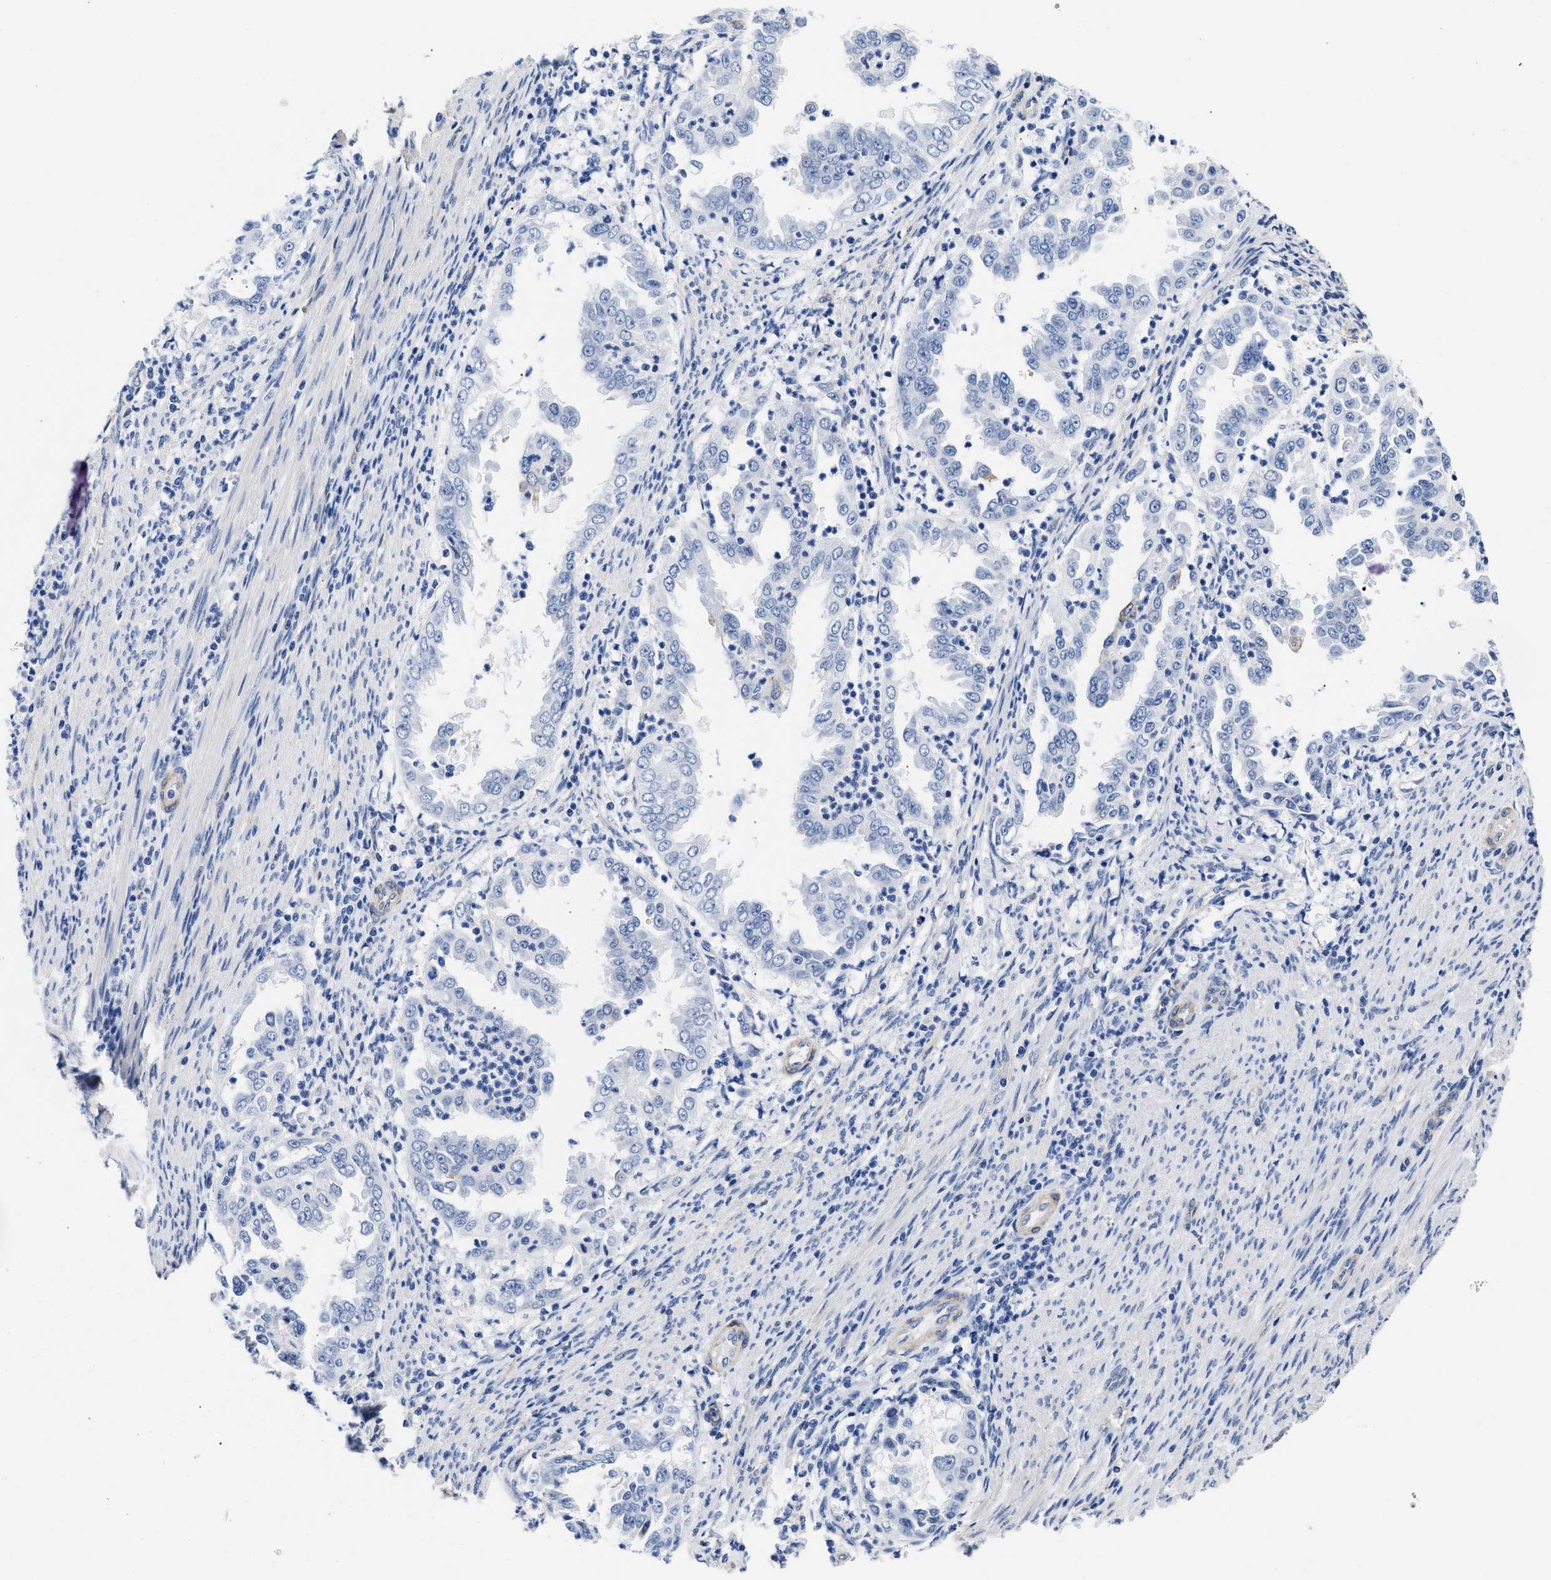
{"staining": {"intensity": "negative", "quantity": "none", "location": "none"}, "tissue": "endometrial cancer", "cell_type": "Tumor cells", "image_type": "cancer", "snomed": [{"axis": "morphology", "description": "Adenocarcinoma, NOS"}, {"axis": "topography", "description": "Endometrium"}], "caption": "DAB (3,3'-diaminobenzidine) immunohistochemical staining of endometrial cancer displays no significant expression in tumor cells.", "gene": "TRIM29", "patient": {"sex": "female", "age": 85}}